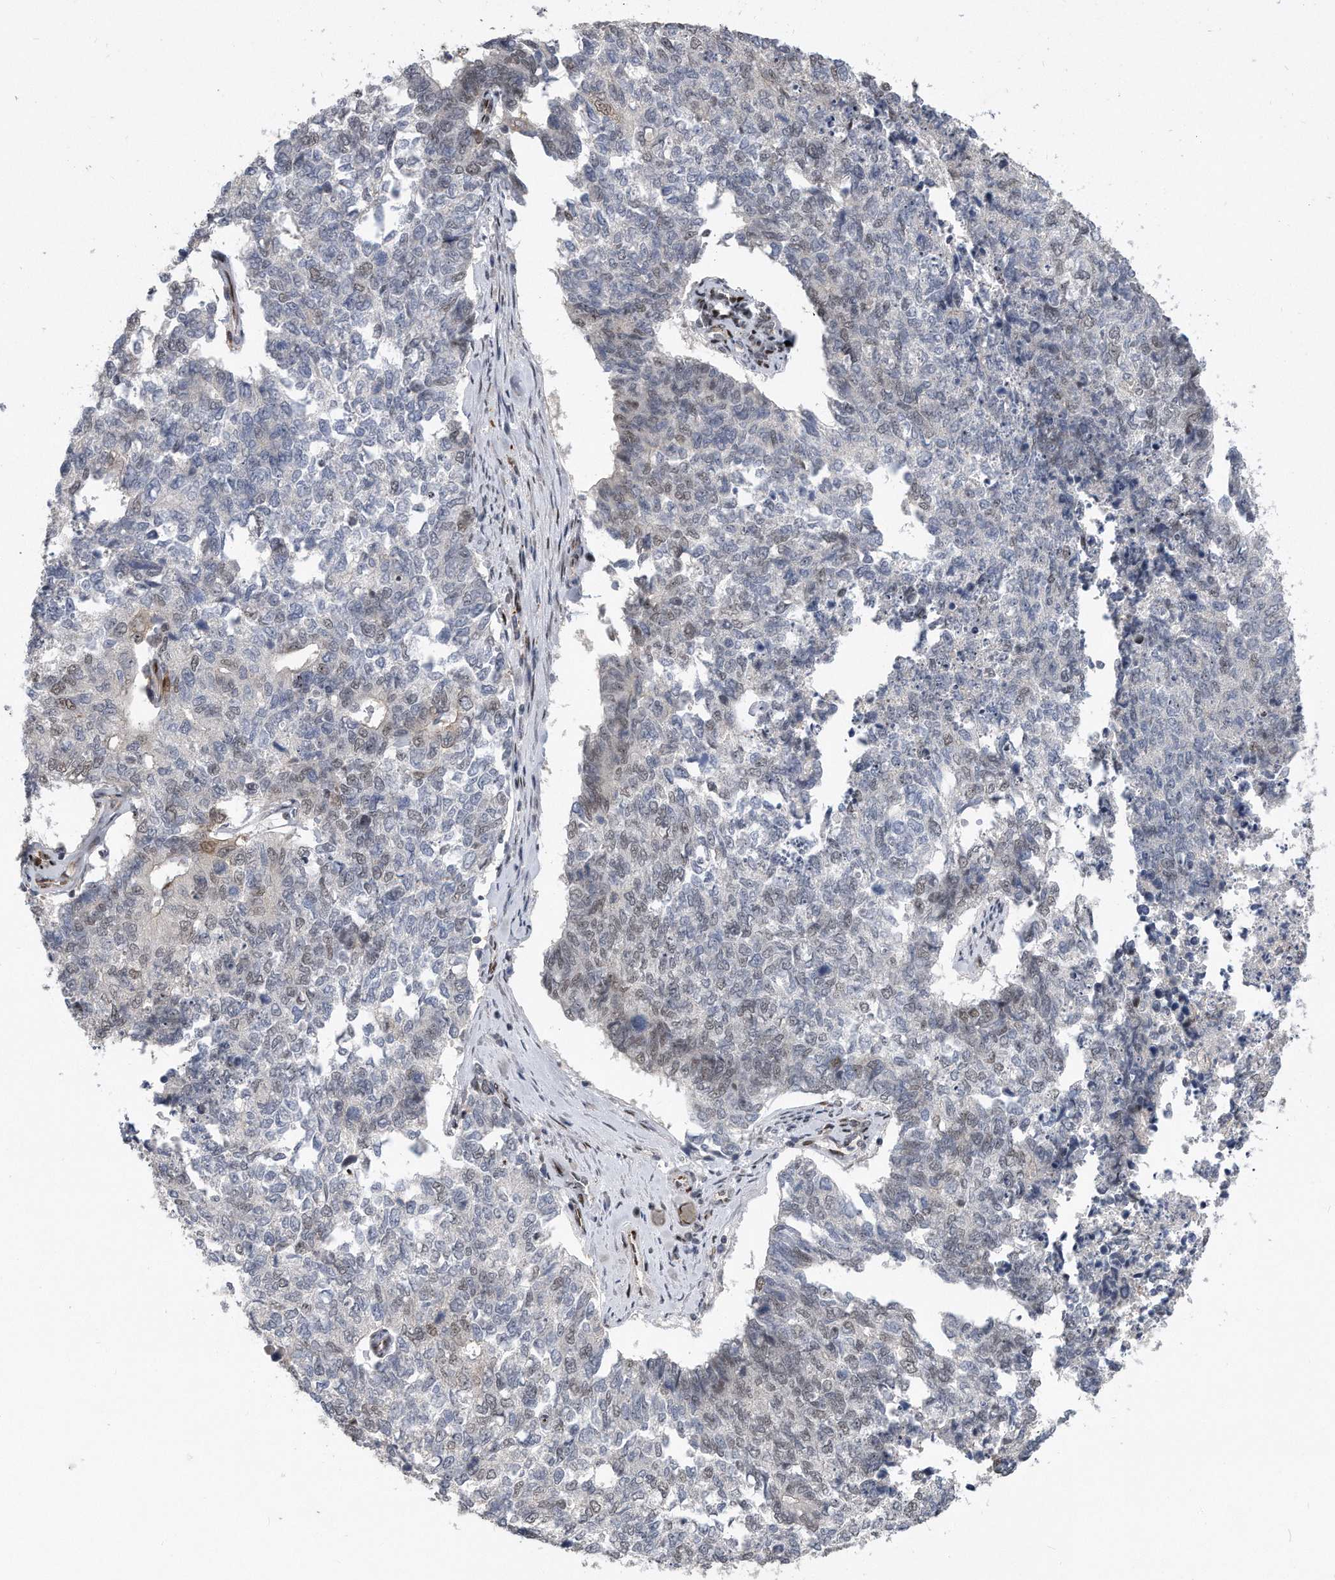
{"staining": {"intensity": "weak", "quantity": "<25%", "location": "nuclear"}, "tissue": "cervical cancer", "cell_type": "Tumor cells", "image_type": "cancer", "snomed": [{"axis": "morphology", "description": "Squamous cell carcinoma, NOS"}, {"axis": "topography", "description": "Cervix"}], "caption": "There is no significant positivity in tumor cells of cervical squamous cell carcinoma.", "gene": "PGBD2", "patient": {"sex": "female", "age": 63}}